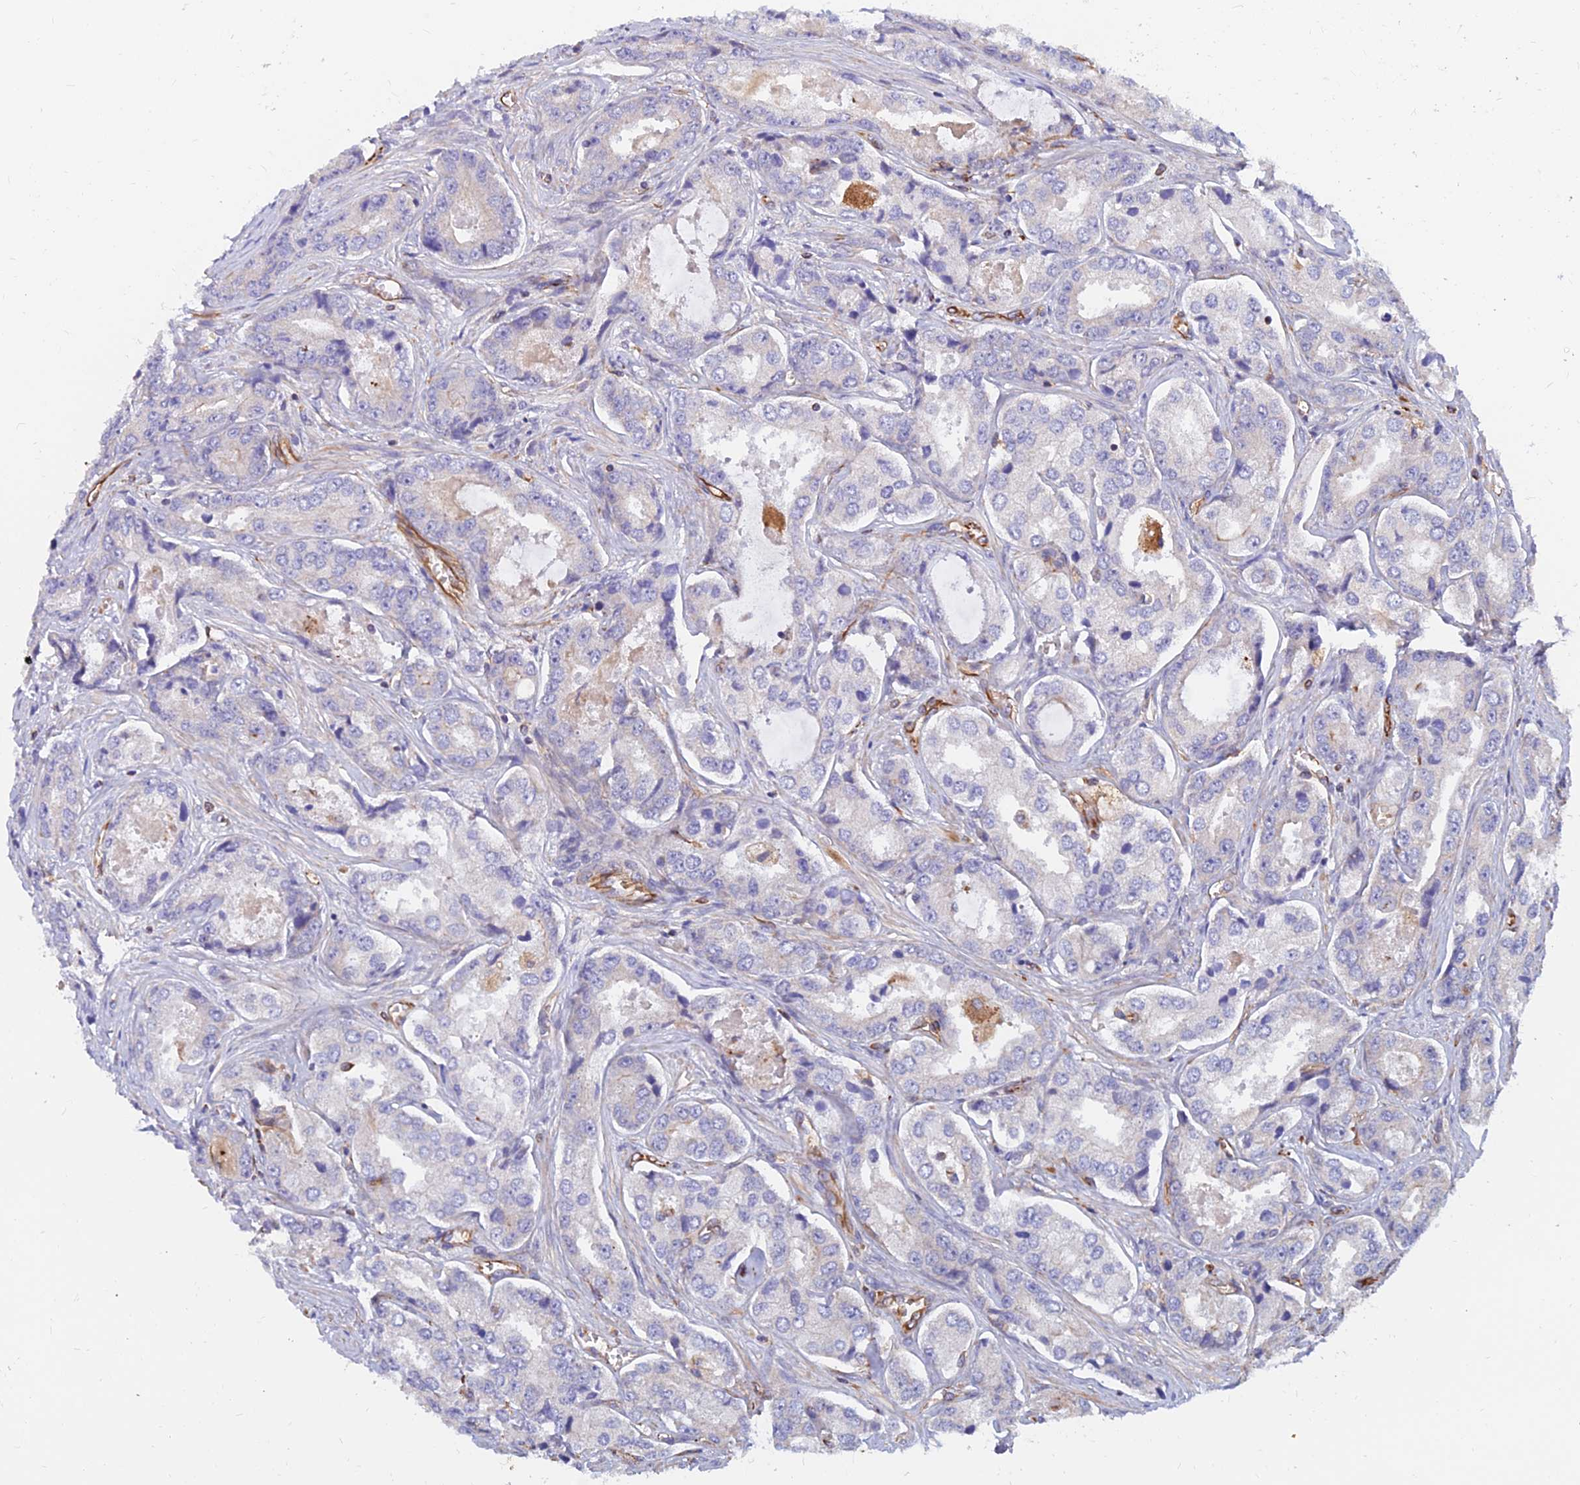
{"staining": {"intensity": "negative", "quantity": "none", "location": "none"}, "tissue": "prostate cancer", "cell_type": "Tumor cells", "image_type": "cancer", "snomed": [{"axis": "morphology", "description": "Adenocarcinoma, Low grade"}, {"axis": "topography", "description": "Prostate"}], "caption": "Human prostate cancer stained for a protein using immunohistochemistry (IHC) shows no staining in tumor cells.", "gene": "CDK18", "patient": {"sex": "male", "age": 68}}